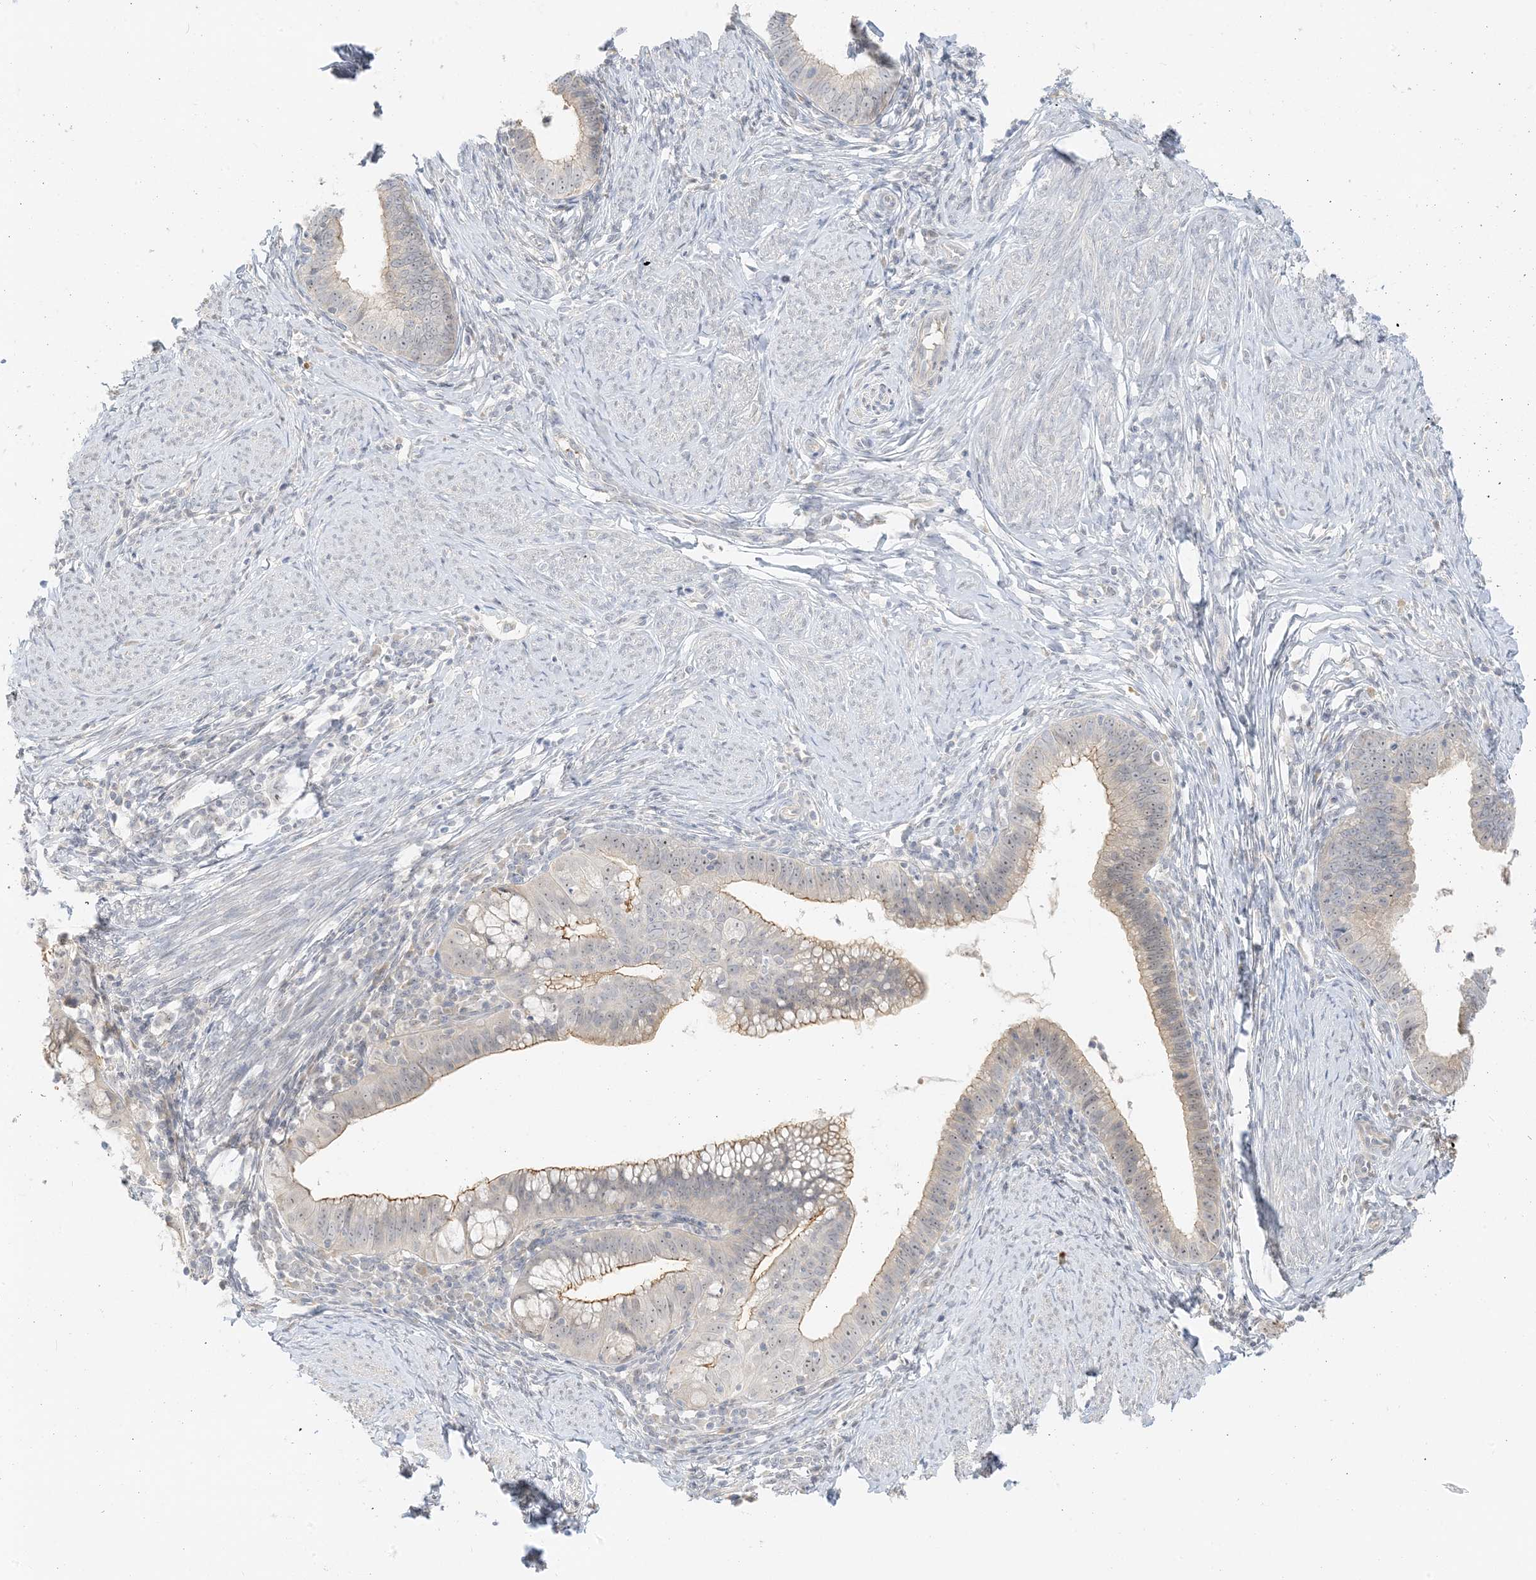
{"staining": {"intensity": "moderate", "quantity": "<25%", "location": "cytoplasmic/membranous,nuclear"}, "tissue": "cervical cancer", "cell_type": "Tumor cells", "image_type": "cancer", "snomed": [{"axis": "morphology", "description": "Adenocarcinoma, NOS"}, {"axis": "topography", "description": "Cervix"}], "caption": "An image showing moderate cytoplasmic/membranous and nuclear staining in about <25% of tumor cells in cervical cancer (adenocarcinoma), as visualized by brown immunohistochemical staining.", "gene": "ETAA1", "patient": {"sex": "female", "age": 36}}